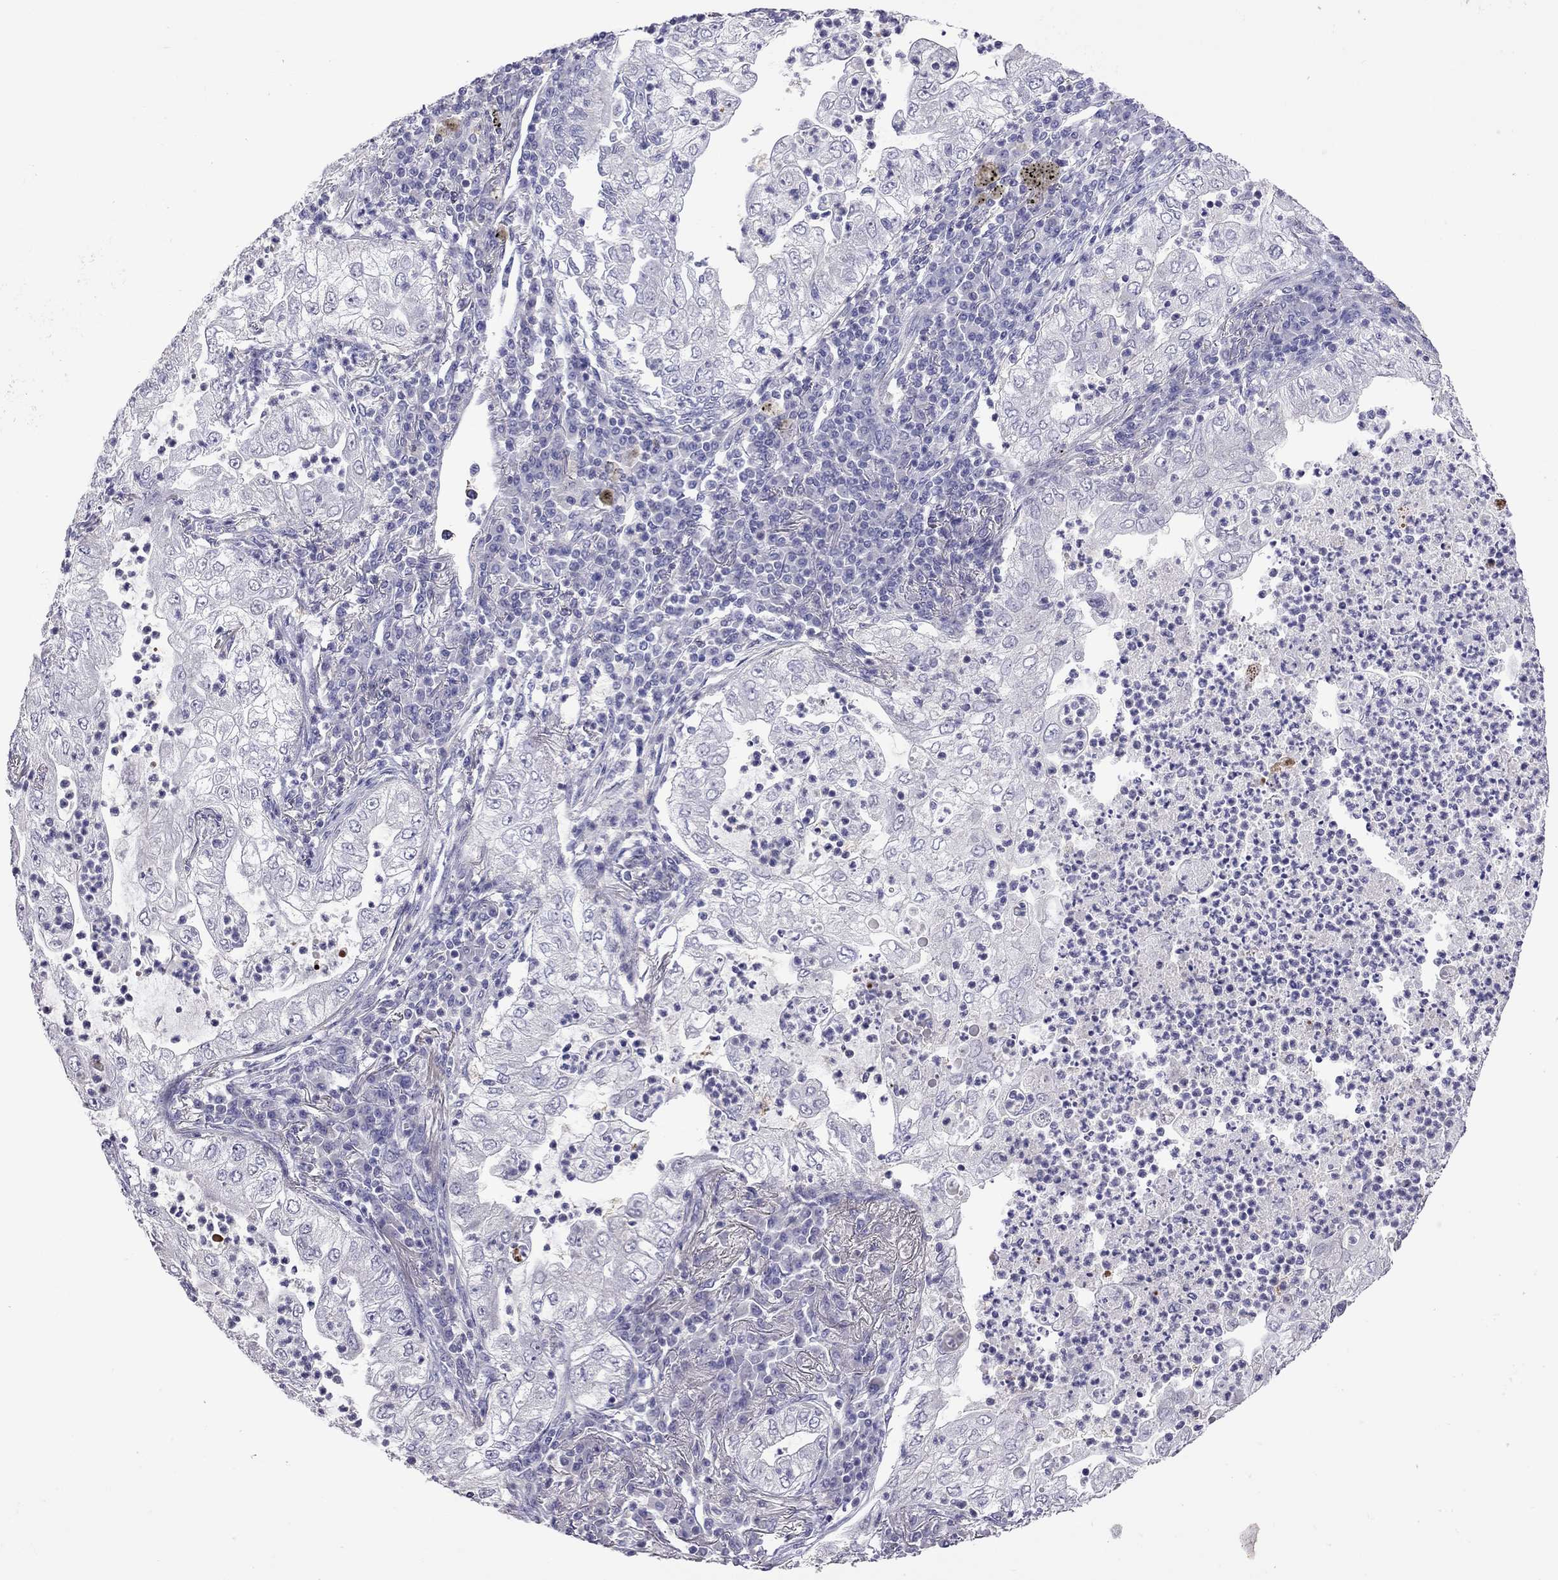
{"staining": {"intensity": "negative", "quantity": "none", "location": "none"}, "tissue": "lung cancer", "cell_type": "Tumor cells", "image_type": "cancer", "snomed": [{"axis": "morphology", "description": "Adenocarcinoma, NOS"}, {"axis": "topography", "description": "Lung"}], "caption": "The photomicrograph shows no staining of tumor cells in adenocarcinoma (lung).", "gene": "FEZ1", "patient": {"sex": "female", "age": 73}}